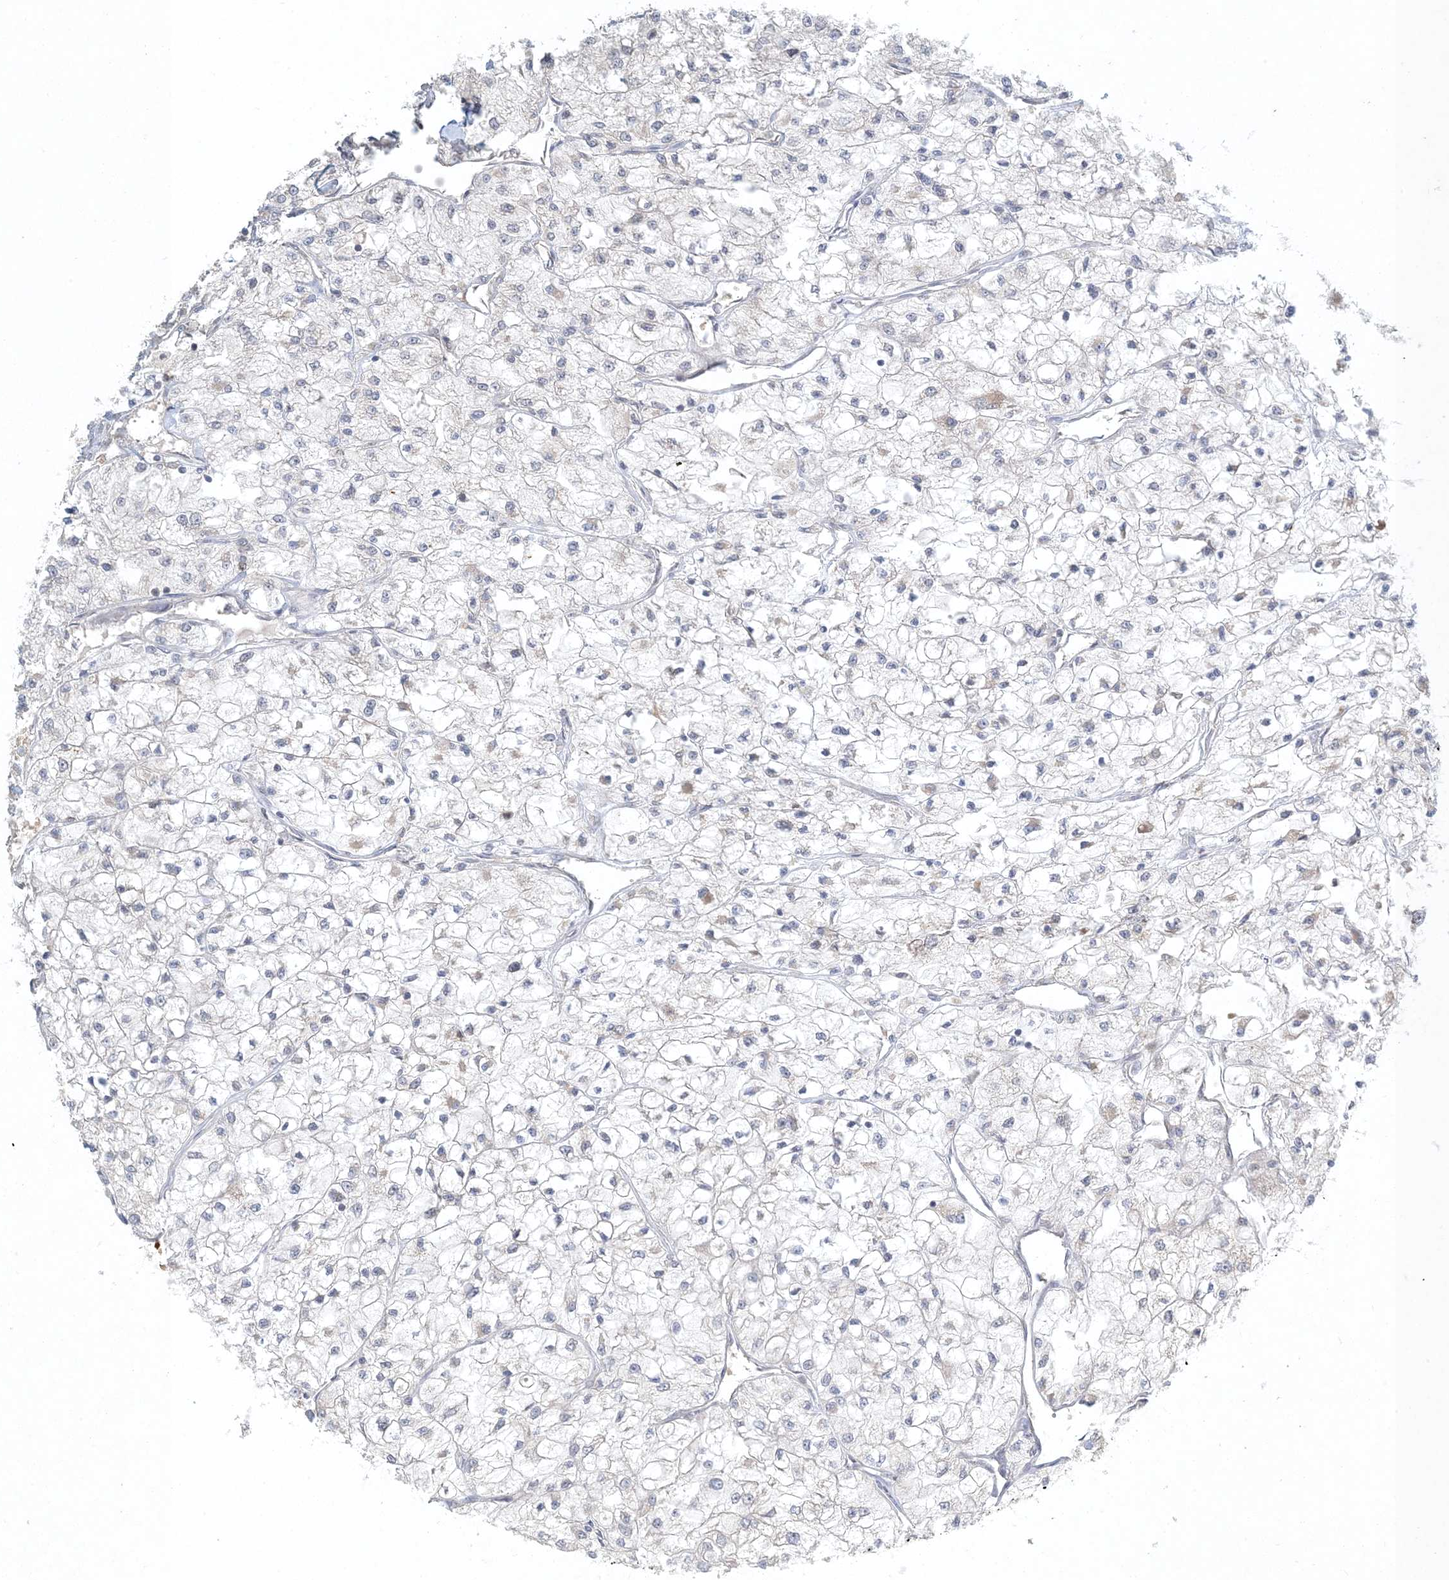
{"staining": {"intensity": "negative", "quantity": "none", "location": "none"}, "tissue": "renal cancer", "cell_type": "Tumor cells", "image_type": "cancer", "snomed": [{"axis": "morphology", "description": "Adenocarcinoma, NOS"}, {"axis": "topography", "description": "Kidney"}], "caption": "Immunohistochemical staining of adenocarcinoma (renal) shows no significant positivity in tumor cells.", "gene": "CTDNEP1", "patient": {"sex": "male", "age": 80}}